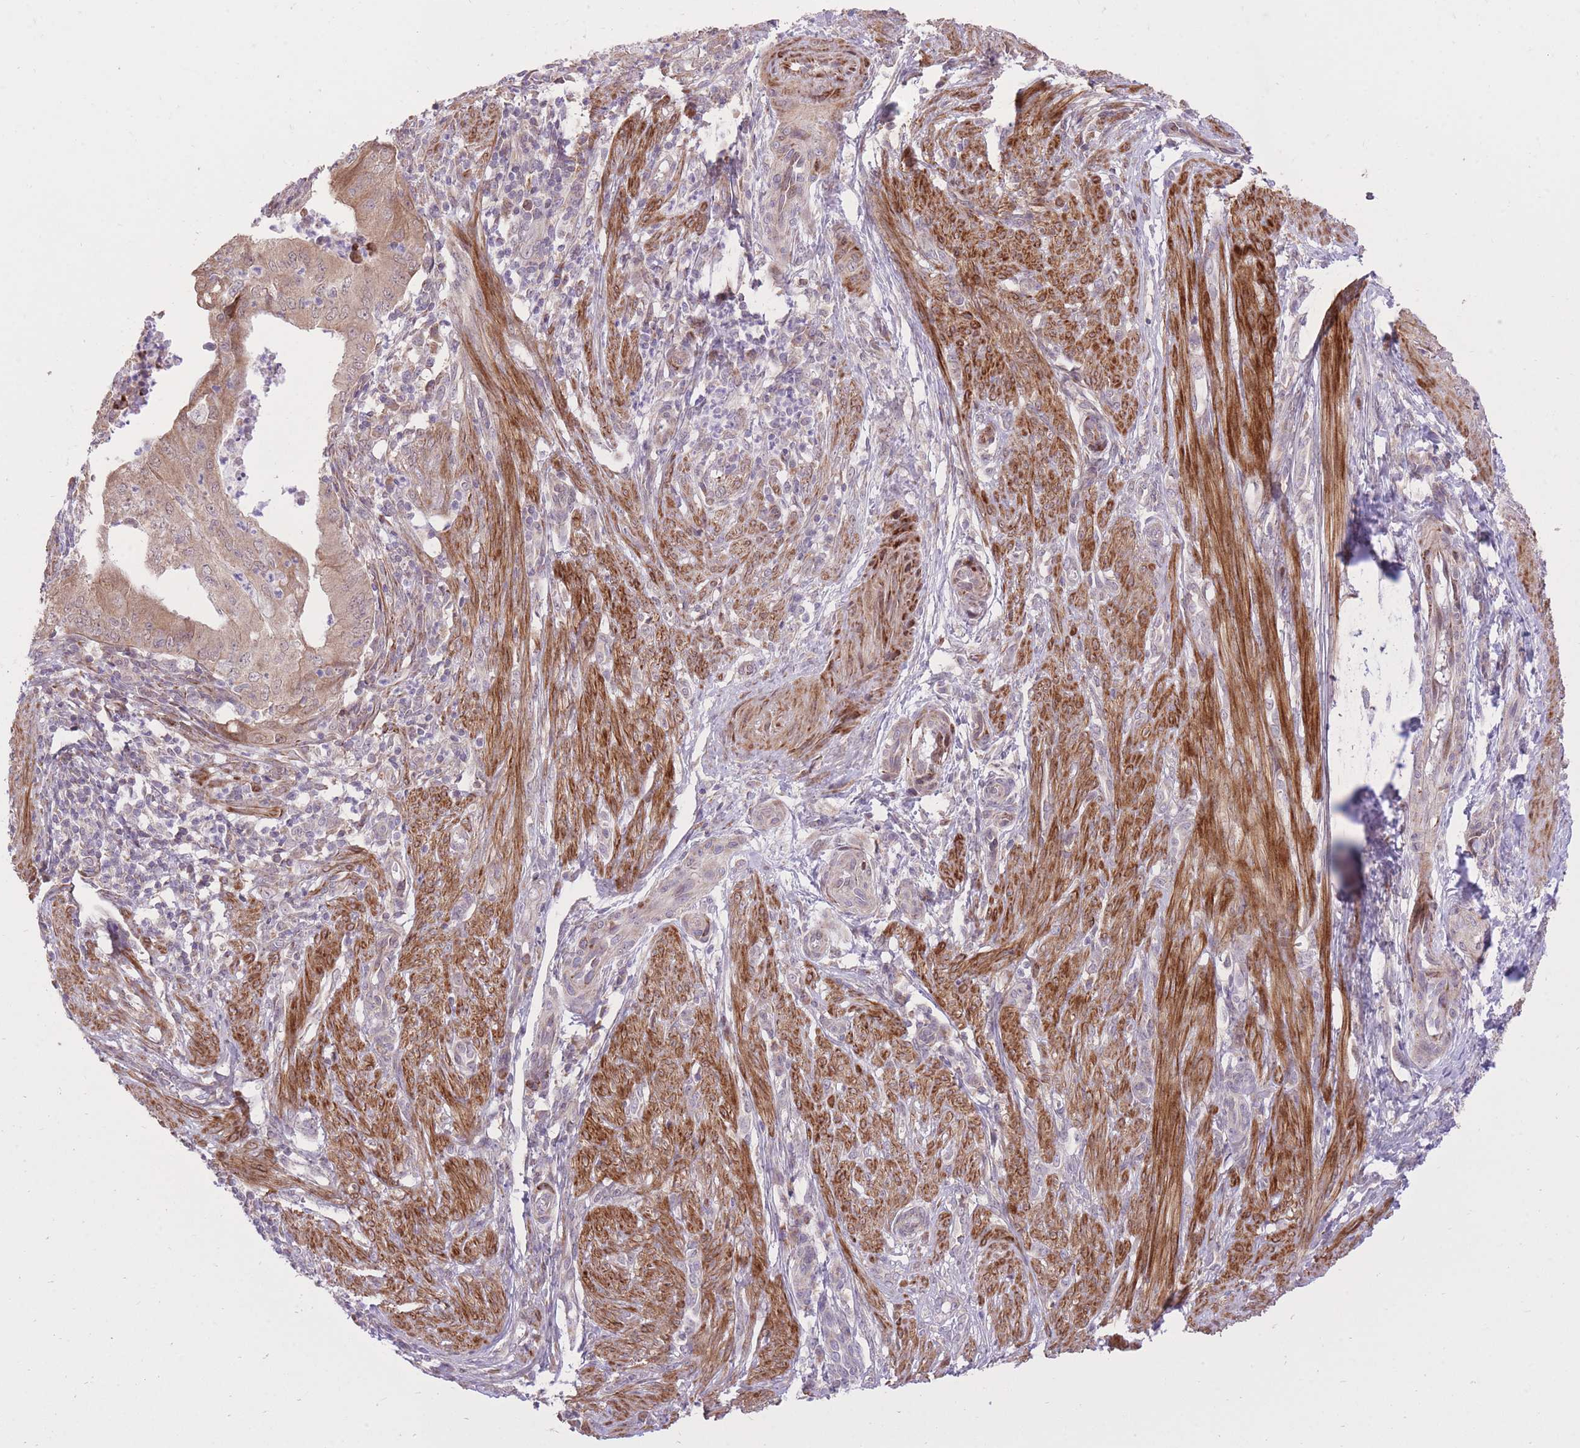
{"staining": {"intensity": "moderate", "quantity": ">75%", "location": "cytoplasmic/membranous,nuclear"}, "tissue": "endometrial cancer", "cell_type": "Tumor cells", "image_type": "cancer", "snomed": [{"axis": "morphology", "description": "Adenocarcinoma, NOS"}, {"axis": "topography", "description": "Endometrium"}], "caption": "IHC micrograph of neoplastic tissue: endometrial cancer stained using immunohistochemistry exhibits medium levels of moderate protein expression localized specifically in the cytoplasmic/membranous and nuclear of tumor cells, appearing as a cytoplasmic/membranous and nuclear brown color.", "gene": "SLC4A4", "patient": {"sex": "female", "age": 50}}